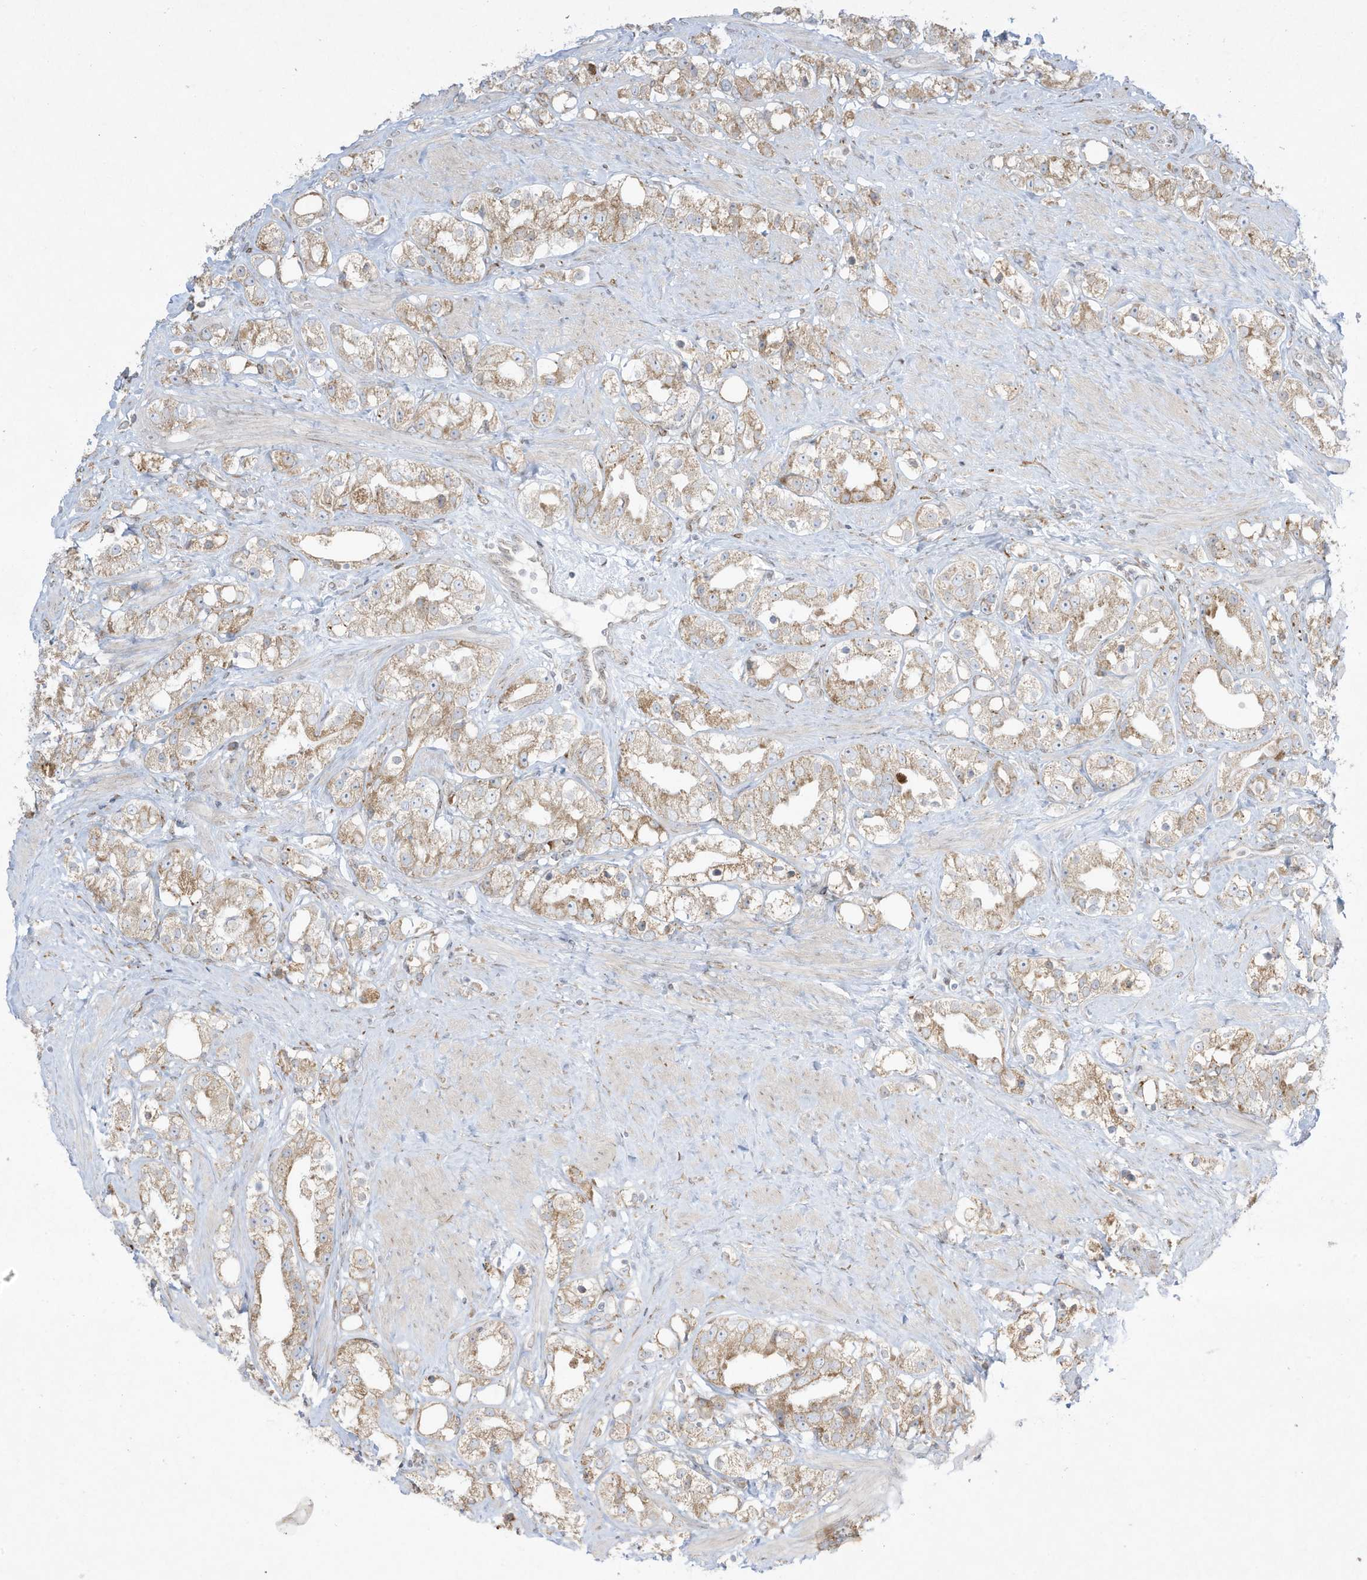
{"staining": {"intensity": "weak", "quantity": ">75%", "location": "cytoplasmic/membranous"}, "tissue": "prostate cancer", "cell_type": "Tumor cells", "image_type": "cancer", "snomed": [{"axis": "morphology", "description": "Adenocarcinoma, NOS"}, {"axis": "topography", "description": "Prostate"}], "caption": "Prostate cancer stained with a brown dye shows weak cytoplasmic/membranous positive expression in approximately >75% of tumor cells.", "gene": "PTK6", "patient": {"sex": "male", "age": 79}}